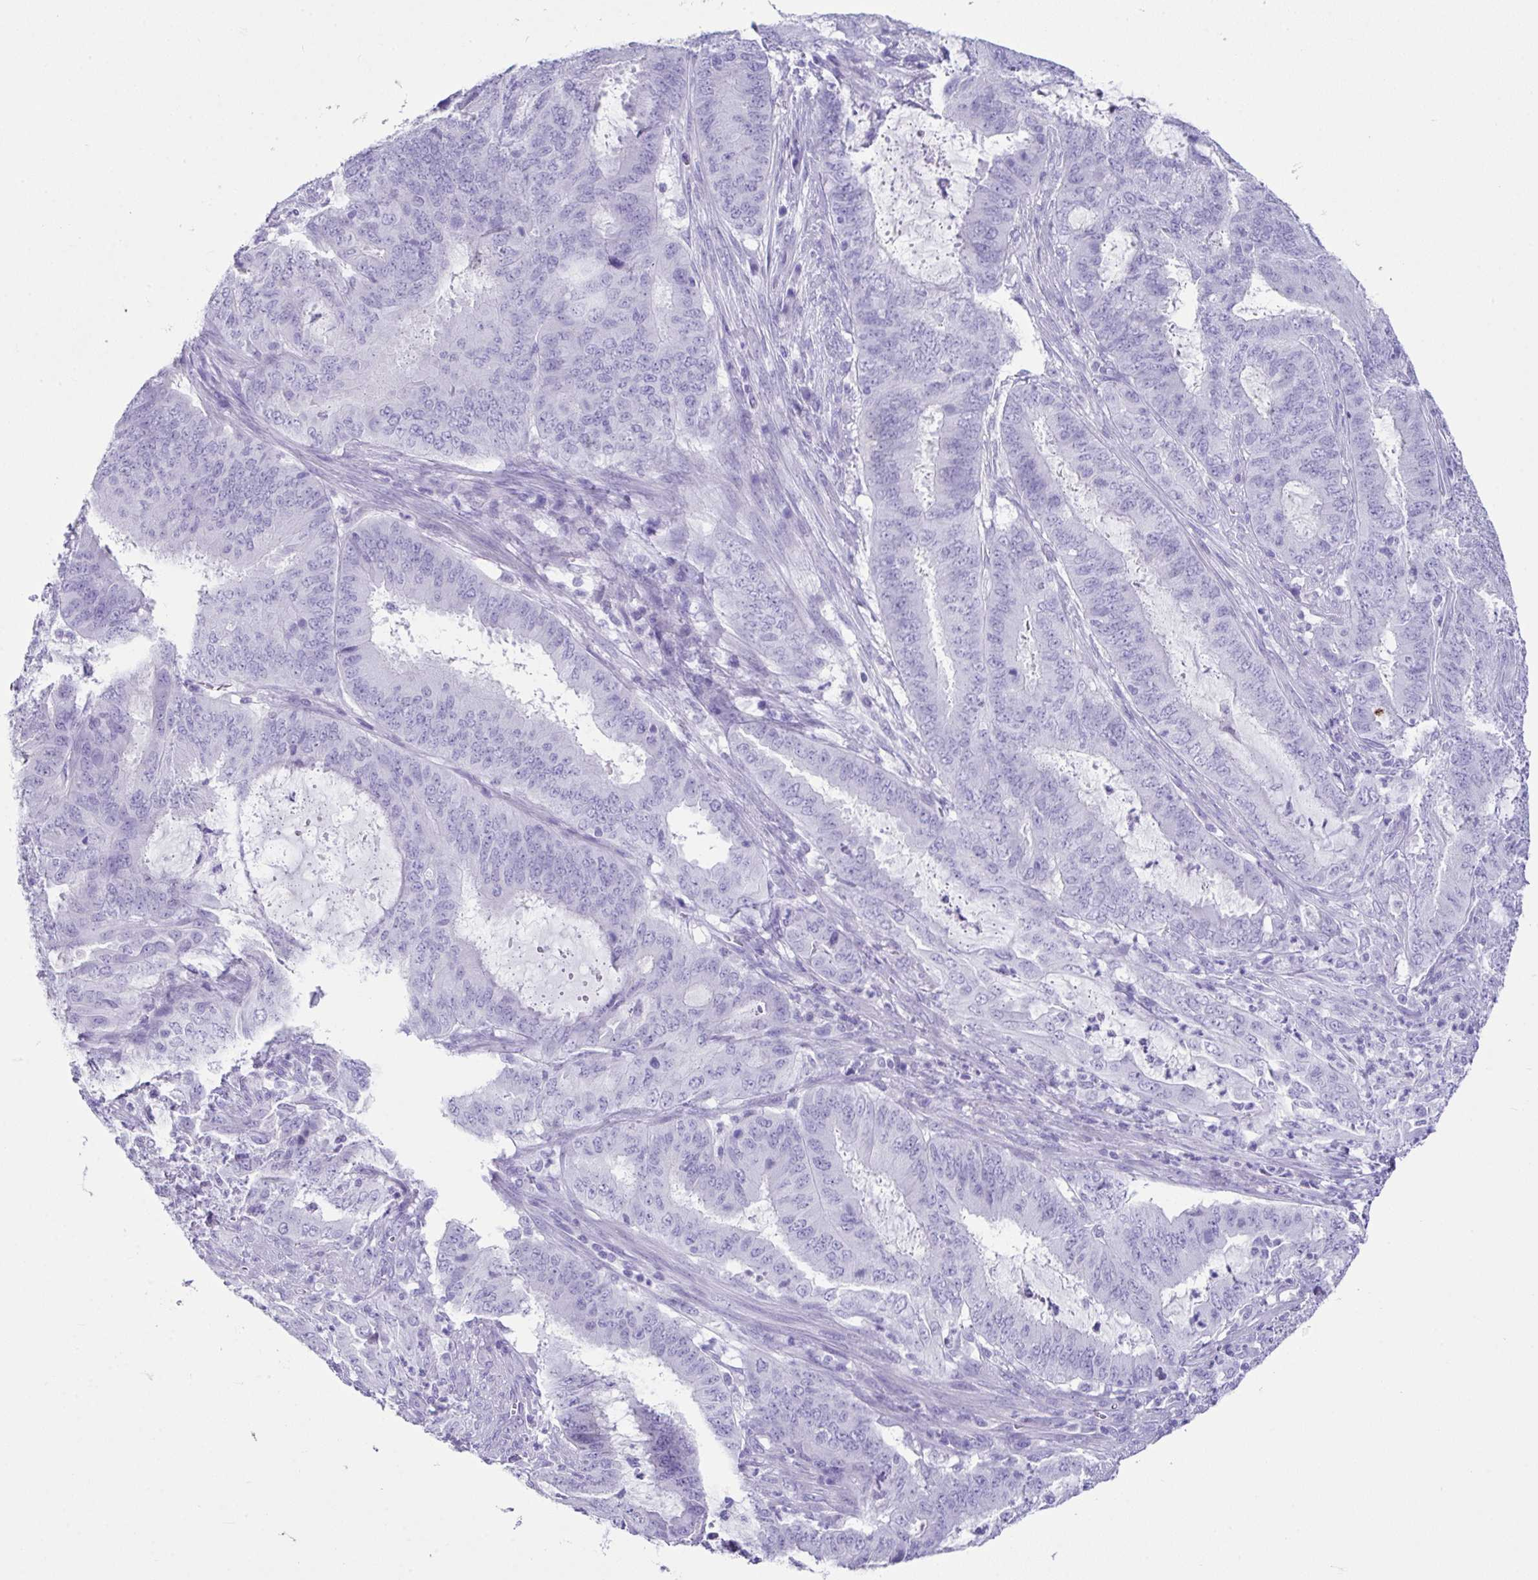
{"staining": {"intensity": "negative", "quantity": "none", "location": "none"}, "tissue": "endometrial cancer", "cell_type": "Tumor cells", "image_type": "cancer", "snomed": [{"axis": "morphology", "description": "Adenocarcinoma, NOS"}, {"axis": "topography", "description": "Endometrium"}], "caption": "Endometrial adenocarcinoma stained for a protein using IHC exhibits no staining tumor cells.", "gene": "LGALS4", "patient": {"sex": "female", "age": 51}}